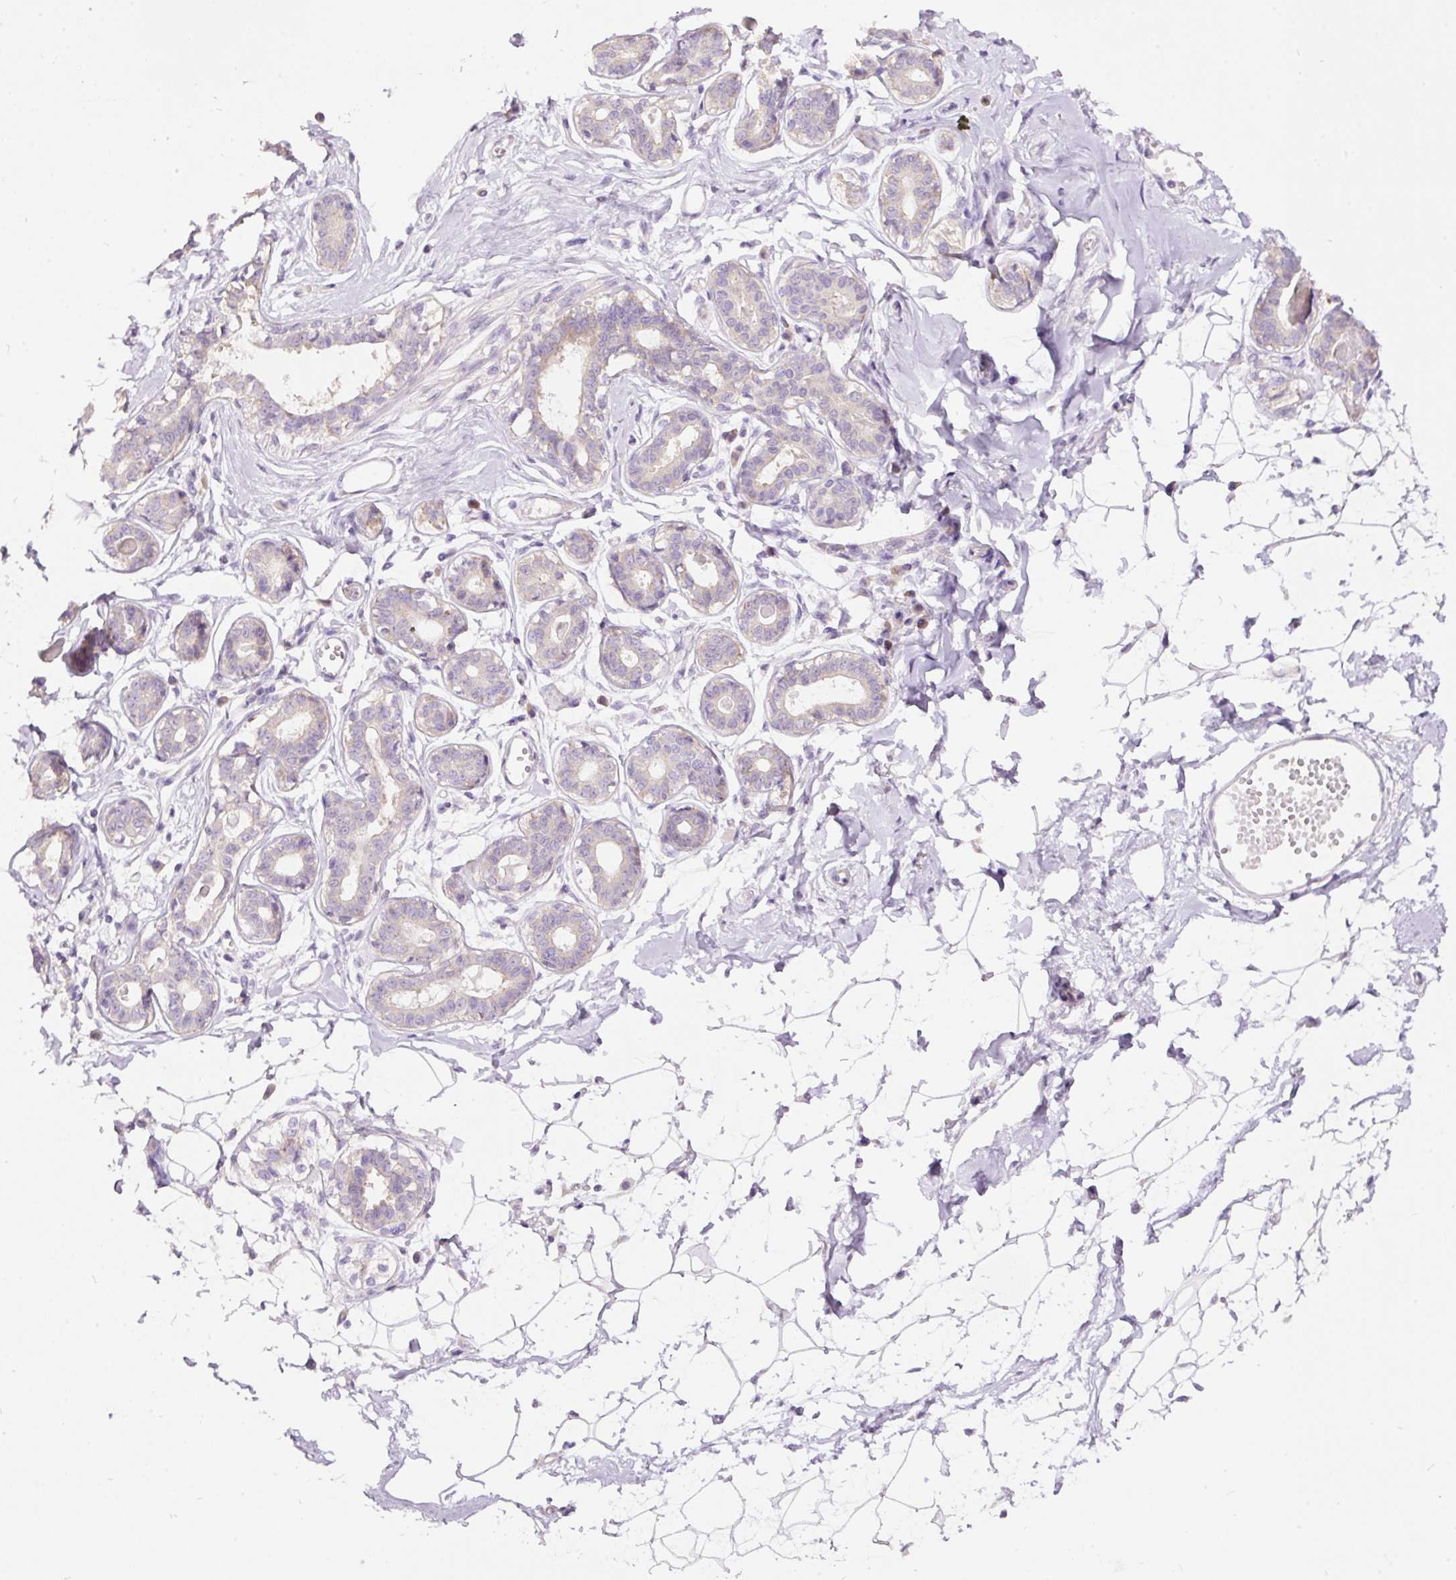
{"staining": {"intensity": "negative", "quantity": "none", "location": "none"}, "tissue": "breast", "cell_type": "Adipocytes", "image_type": "normal", "snomed": [{"axis": "morphology", "description": "Normal tissue, NOS"}, {"axis": "topography", "description": "Breast"}], "caption": "IHC image of unremarkable breast stained for a protein (brown), which shows no positivity in adipocytes.", "gene": "RSPO2", "patient": {"sex": "female", "age": 45}}